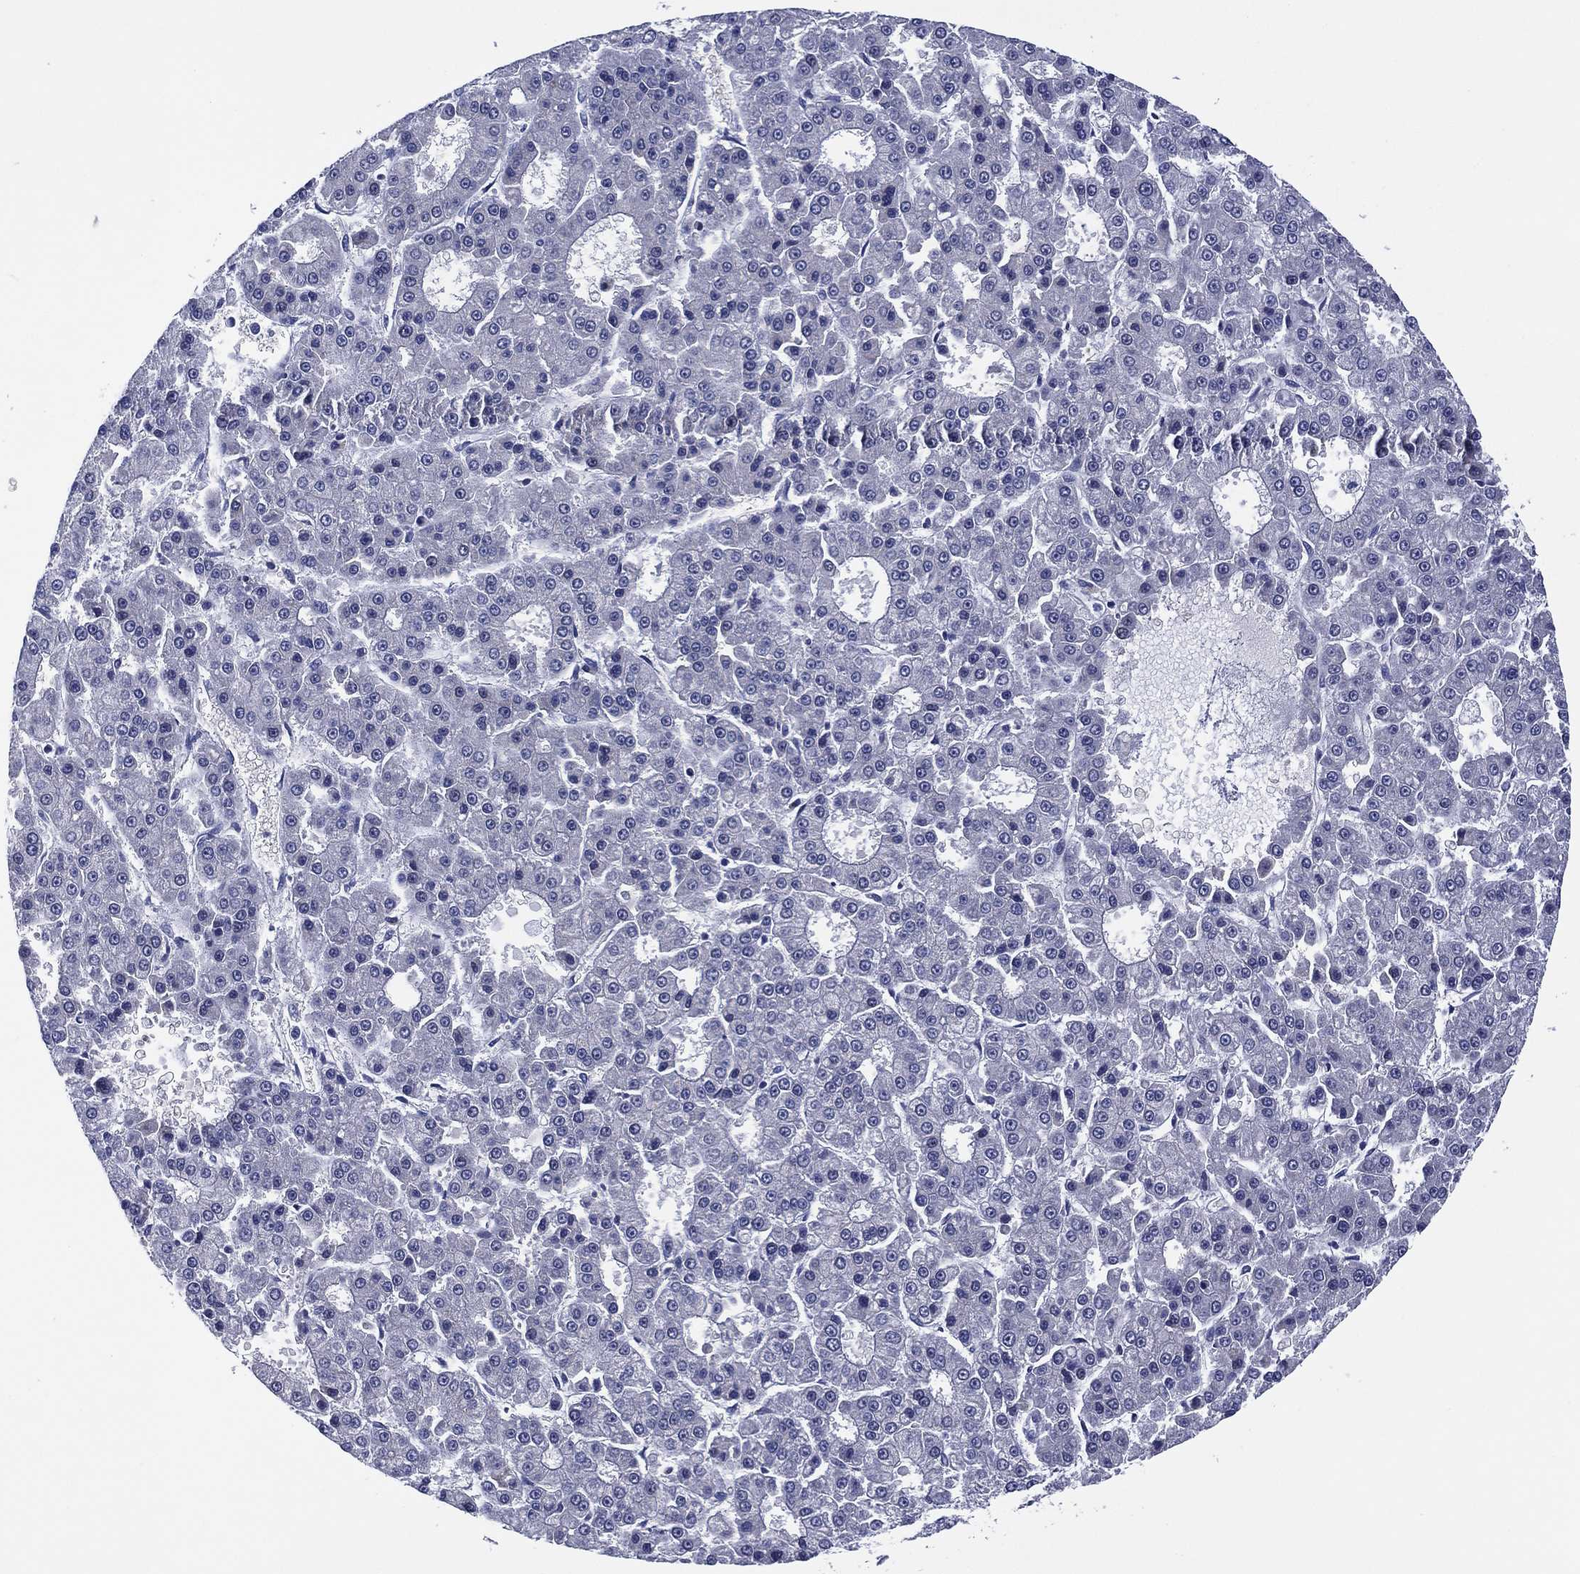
{"staining": {"intensity": "negative", "quantity": "none", "location": "none"}, "tissue": "liver cancer", "cell_type": "Tumor cells", "image_type": "cancer", "snomed": [{"axis": "morphology", "description": "Carcinoma, Hepatocellular, NOS"}, {"axis": "topography", "description": "Liver"}], "caption": "Immunohistochemical staining of human liver hepatocellular carcinoma shows no significant staining in tumor cells. (Stains: DAB (3,3'-diaminobenzidine) immunohistochemistry with hematoxylin counter stain, Microscopy: brightfield microscopy at high magnification).", "gene": "CLIP3", "patient": {"sex": "male", "age": 70}}